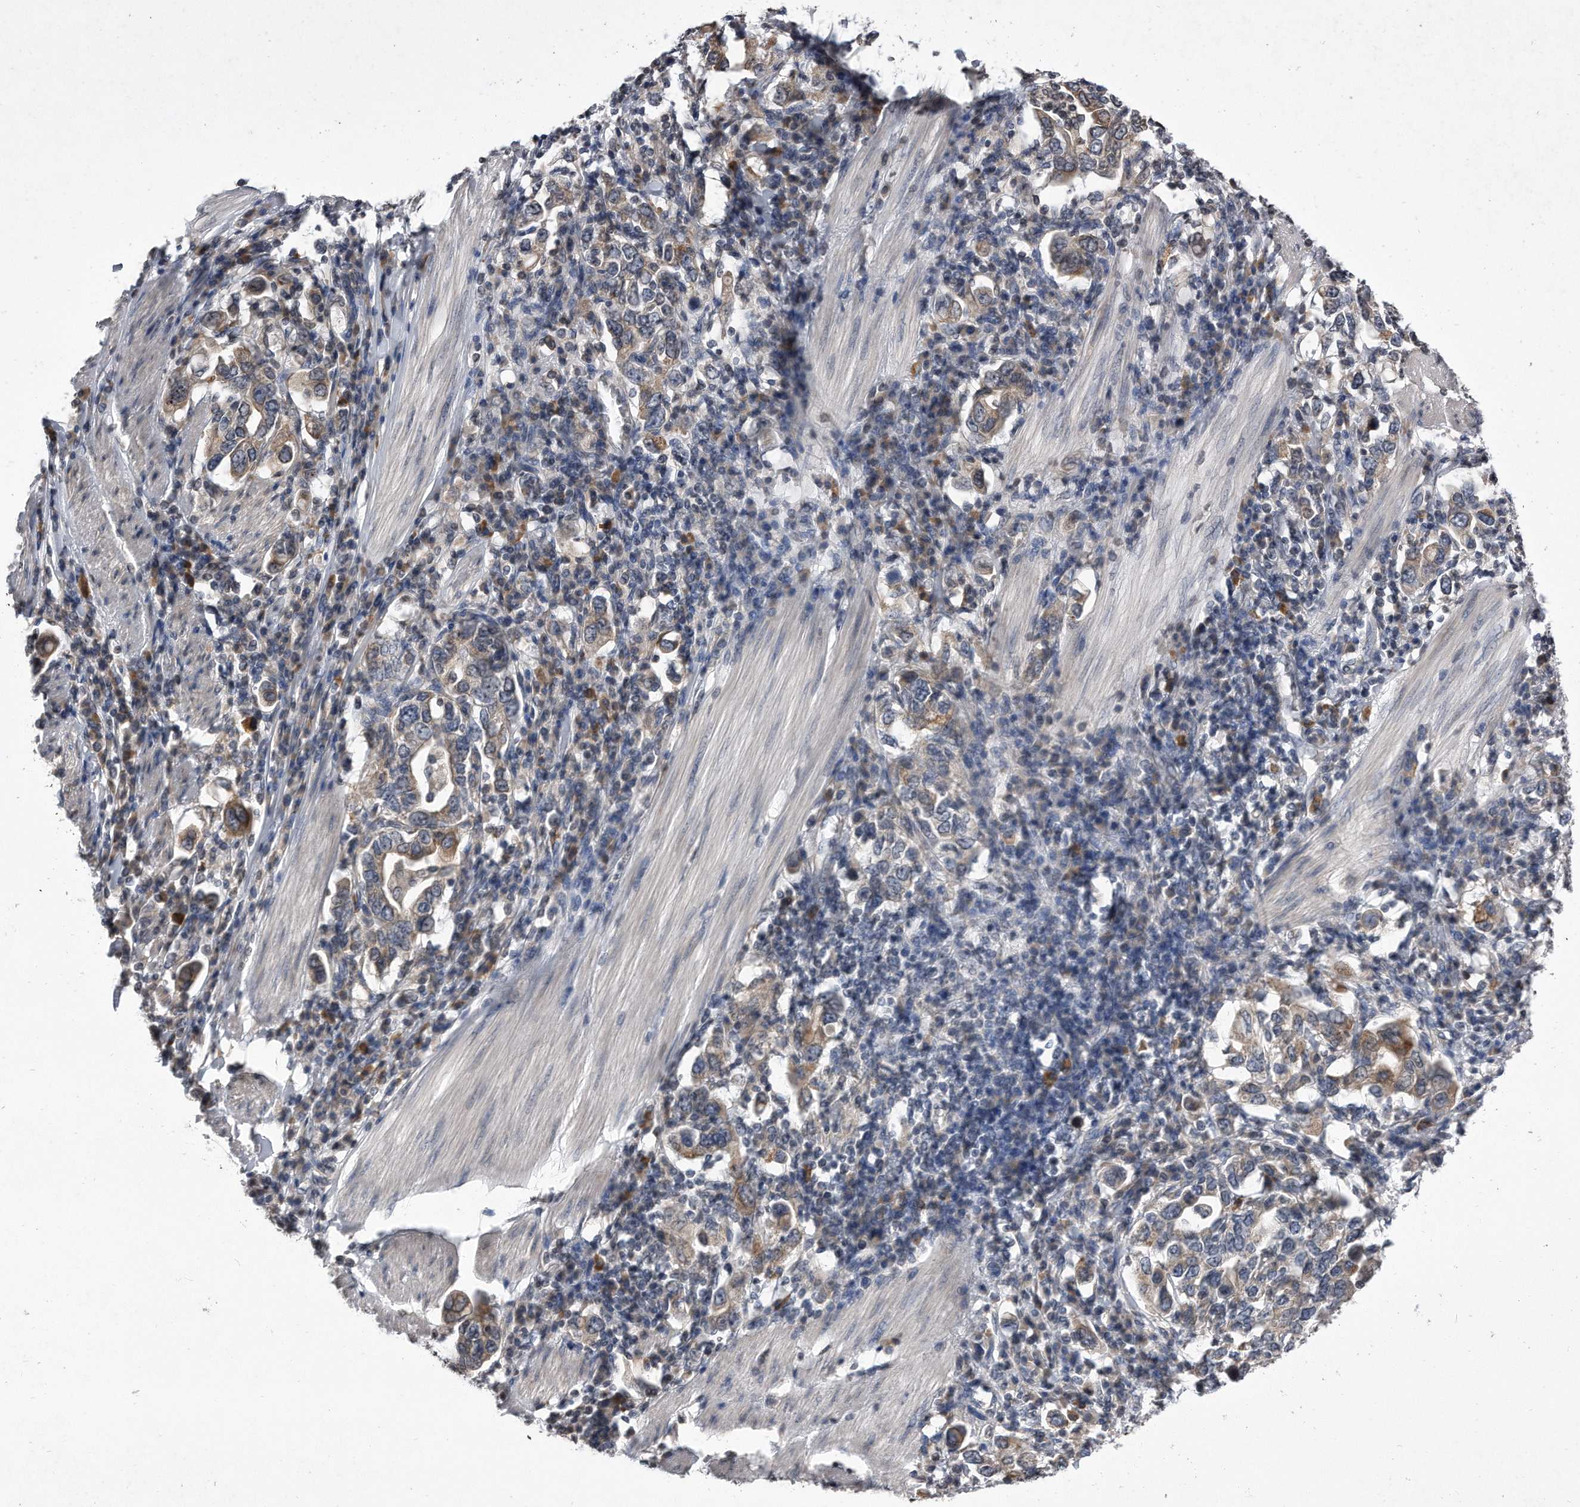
{"staining": {"intensity": "moderate", "quantity": "25%-75%", "location": "cytoplasmic/membranous"}, "tissue": "stomach cancer", "cell_type": "Tumor cells", "image_type": "cancer", "snomed": [{"axis": "morphology", "description": "Adenocarcinoma, NOS"}, {"axis": "topography", "description": "Stomach, upper"}], "caption": "An image of stomach cancer (adenocarcinoma) stained for a protein displays moderate cytoplasmic/membranous brown staining in tumor cells.", "gene": "DAB1", "patient": {"sex": "male", "age": 62}}